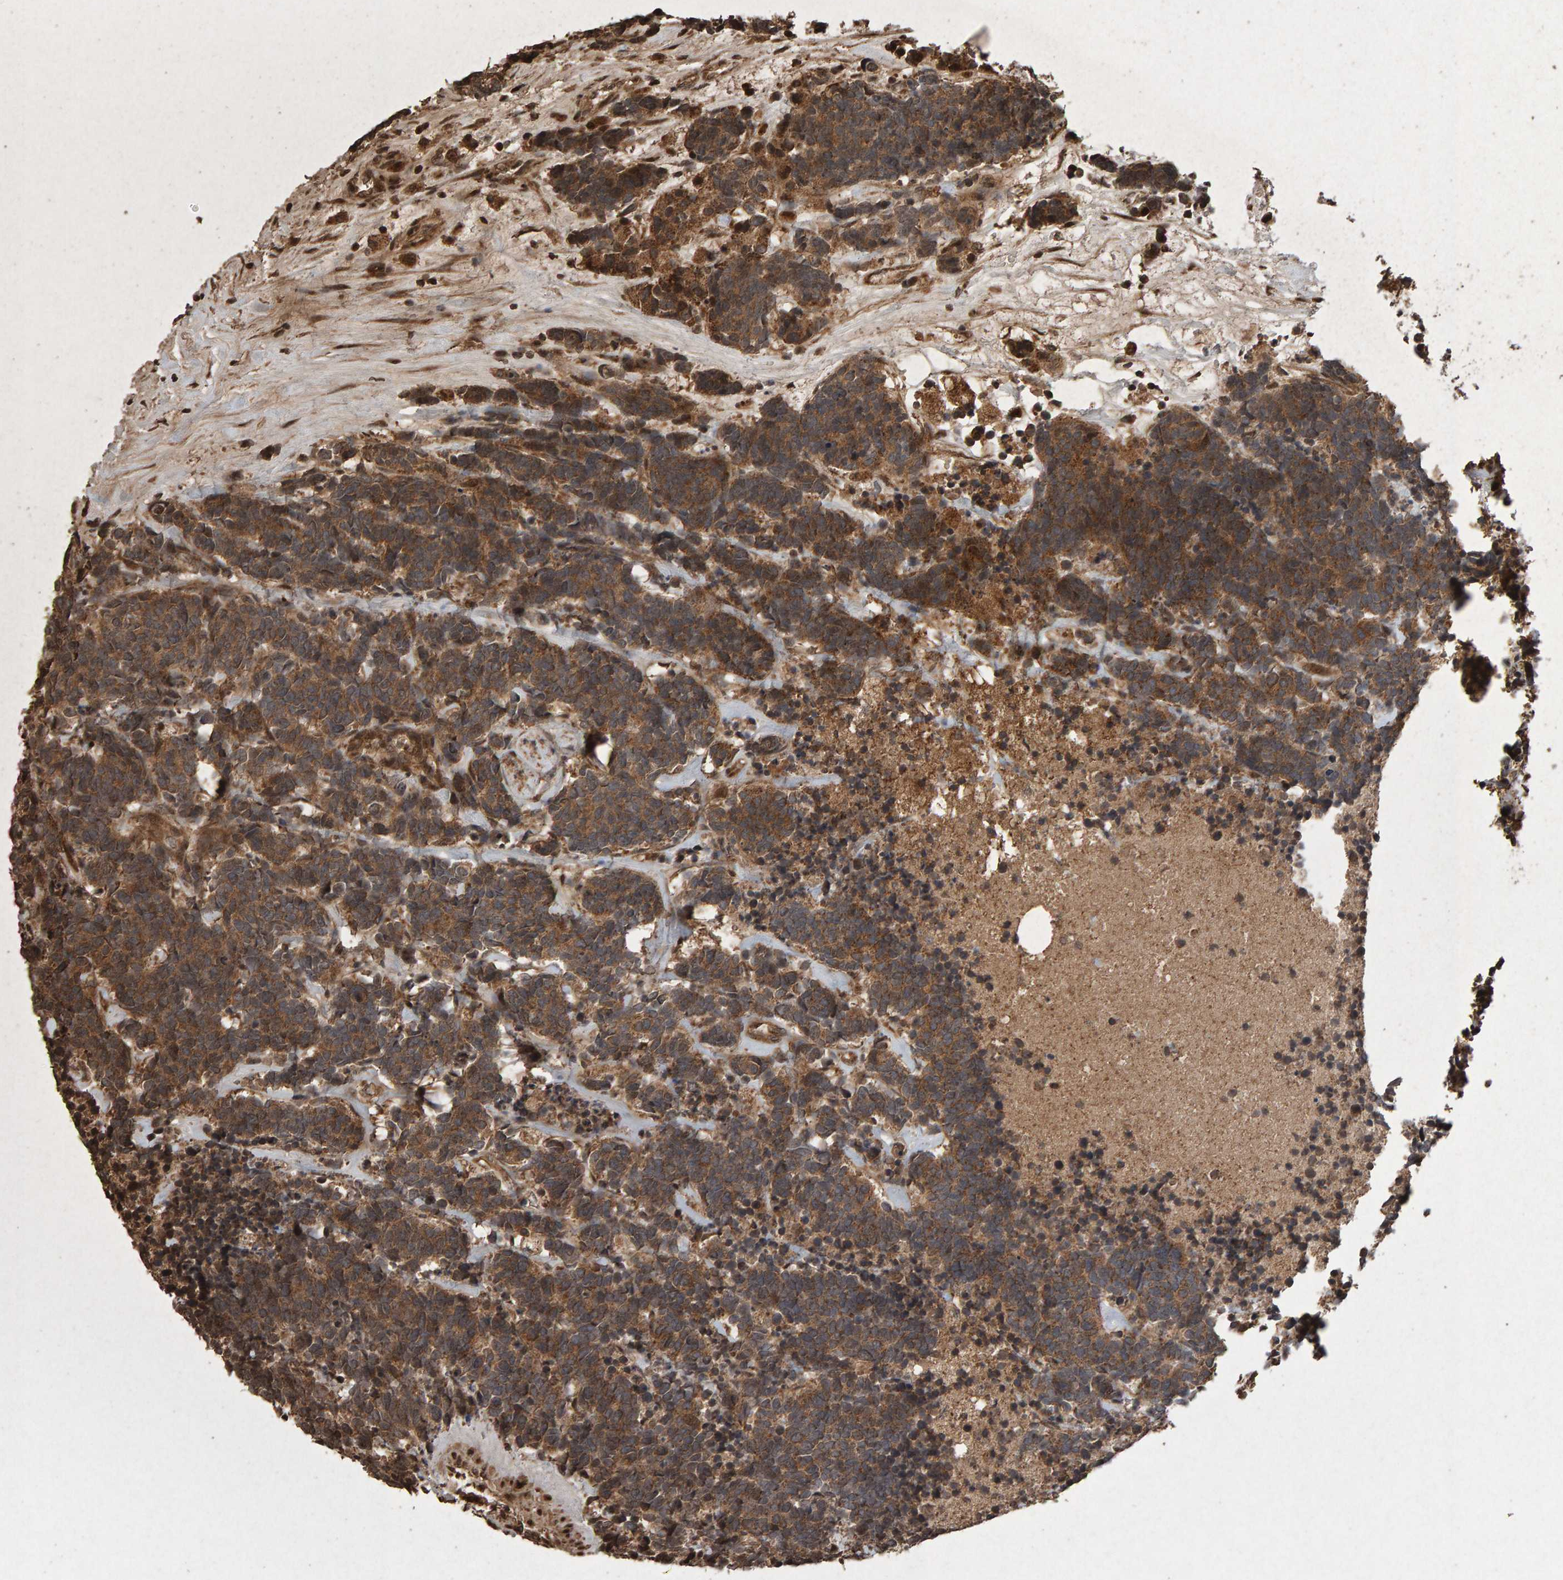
{"staining": {"intensity": "moderate", "quantity": ">75%", "location": "cytoplasmic/membranous"}, "tissue": "carcinoid", "cell_type": "Tumor cells", "image_type": "cancer", "snomed": [{"axis": "morphology", "description": "Carcinoma, NOS"}, {"axis": "morphology", "description": "Carcinoid, malignant, NOS"}, {"axis": "topography", "description": "Urinary bladder"}], "caption": "Tumor cells exhibit moderate cytoplasmic/membranous expression in about >75% of cells in carcinoid.", "gene": "OSBP2", "patient": {"sex": "male", "age": 57}}